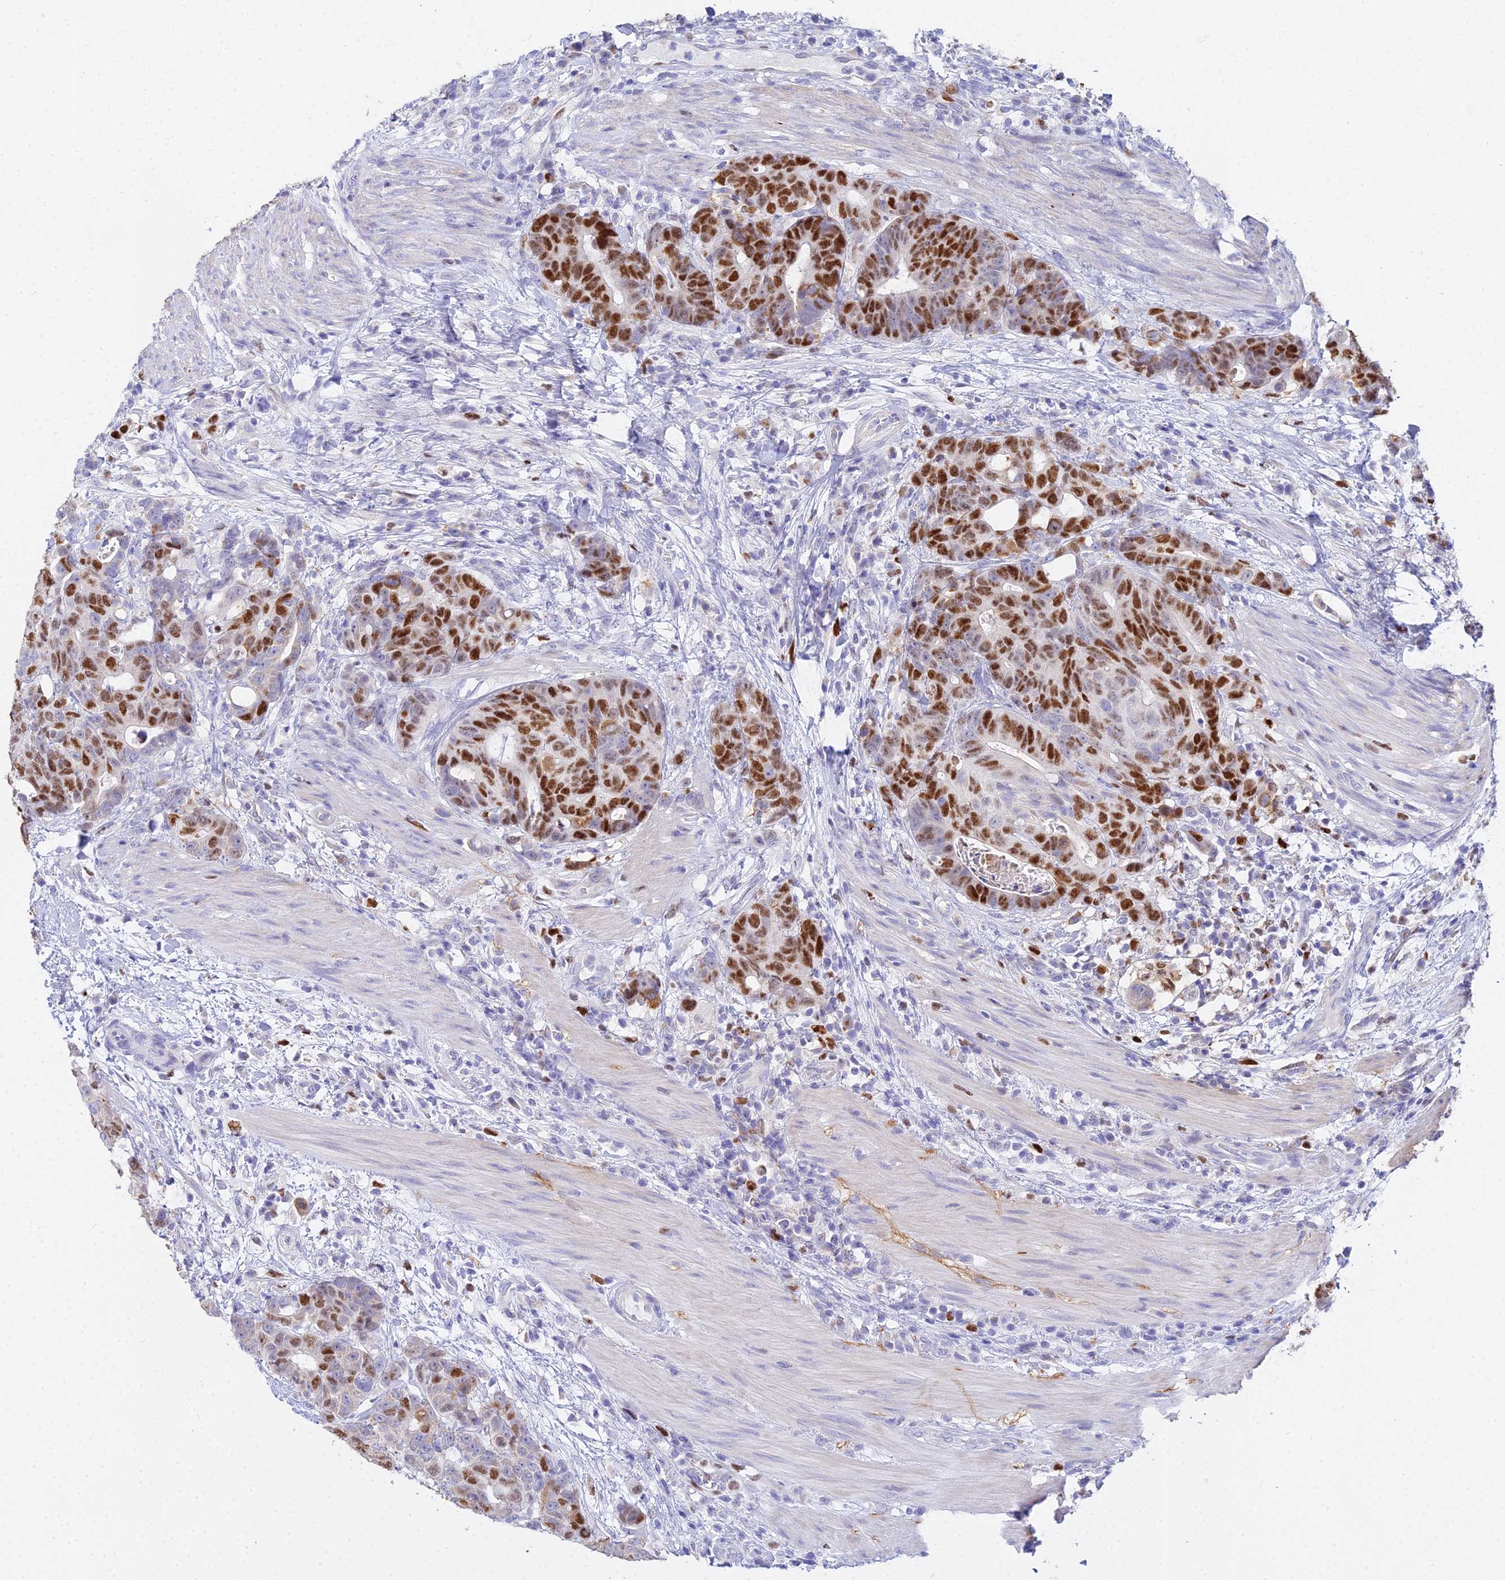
{"staining": {"intensity": "strong", "quantity": "25%-75%", "location": "nuclear"}, "tissue": "colorectal cancer", "cell_type": "Tumor cells", "image_type": "cancer", "snomed": [{"axis": "morphology", "description": "Adenocarcinoma, NOS"}, {"axis": "topography", "description": "Colon"}], "caption": "Tumor cells show strong nuclear expression in approximately 25%-75% of cells in colorectal cancer (adenocarcinoma).", "gene": "MCM2", "patient": {"sex": "female", "age": 82}}